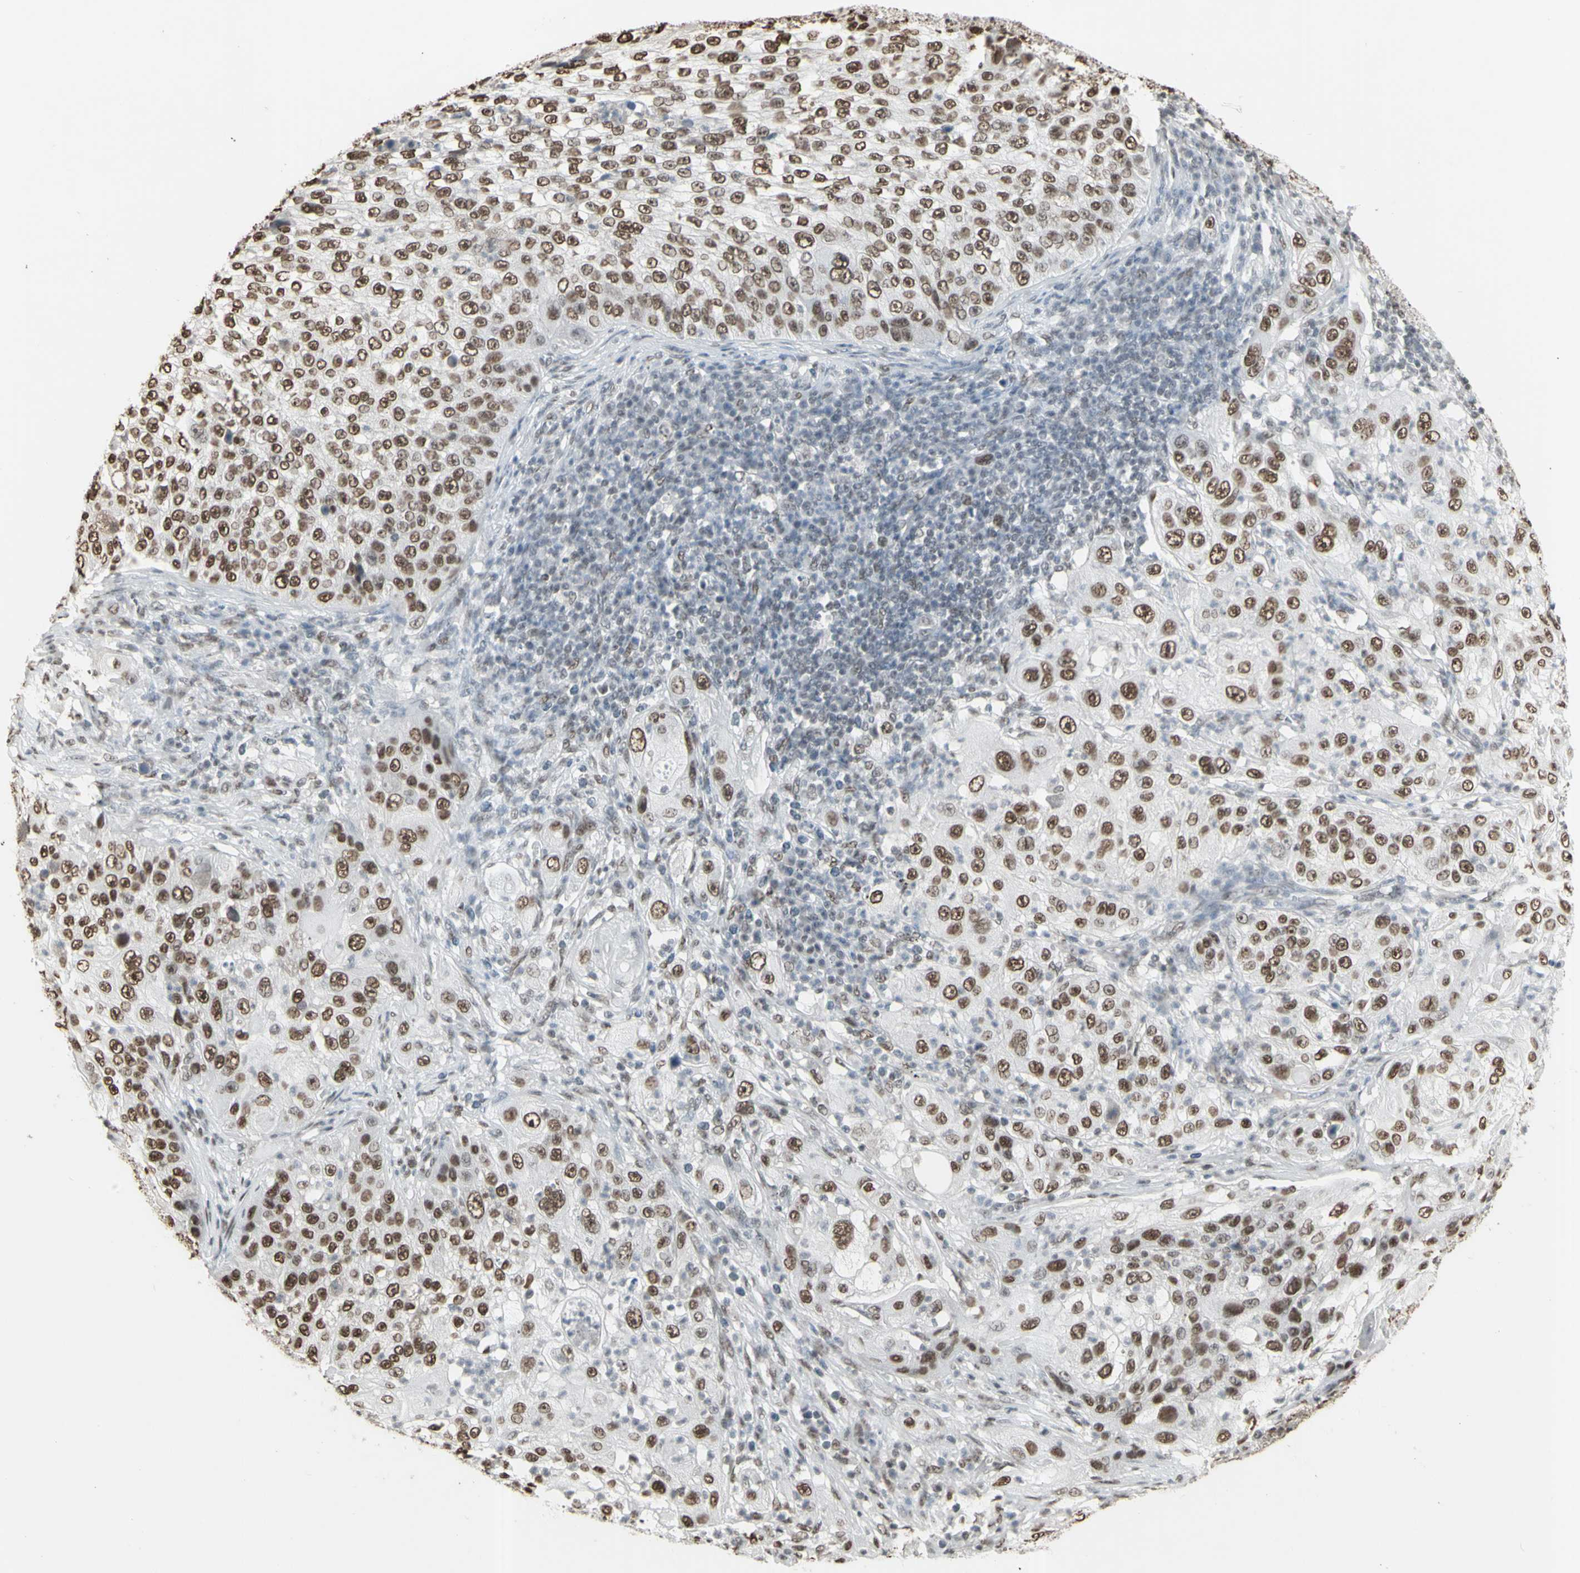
{"staining": {"intensity": "moderate", "quantity": ">75%", "location": "nuclear"}, "tissue": "lung cancer", "cell_type": "Tumor cells", "image_type": "cancer", "snomed": [{"axis": "morphology", "description": "Inflammation, NOS"}, {"axis": "morphology", "description": "Squamous cell carcinoma, NOS"}, {"axis": "topography", "description": "Lymph node"}, {"axis": "topography", "description": "Soft tissue"}, {"axis": "topography", "description": "Lung"}], "caption": "Approximately >75% of tumor cells in squamous cell carcinoma (lung) reveal moderate nuclear protein expression as visualized by brown immunohistochemical staining.", "gene": "TRIM28", "patient": {"sex": "male", "age": 66}}